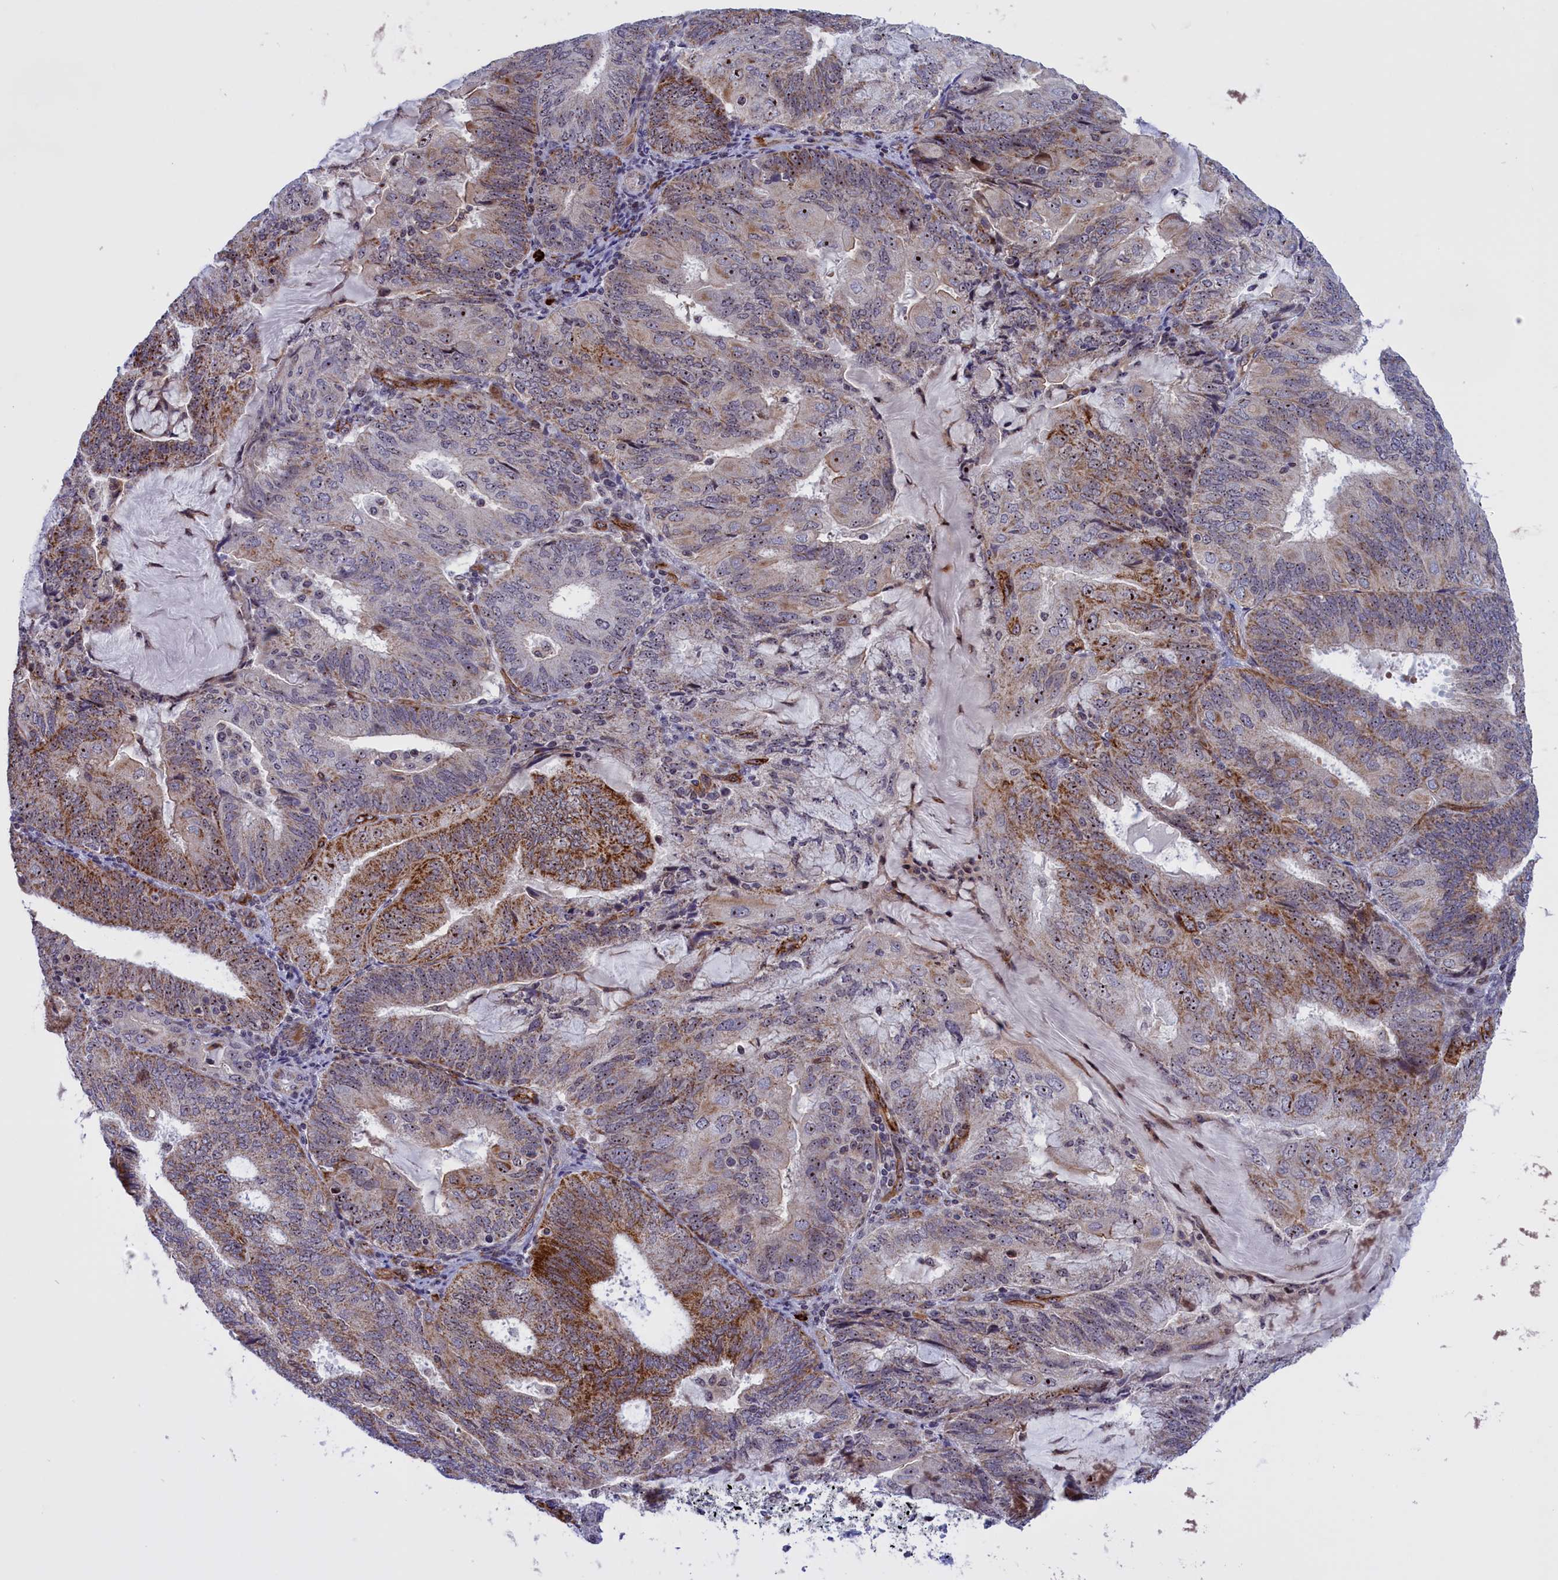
{"staining": {"intensity": "moderate", "quantity": "<25%", "location": "cytoplasmic/membranous"}, "tissue": "endometrial cancer", "cell_type": "Tumor cells", "image_type": "cancer", "snomed": [{"axis": "morphology", "description": "Adenocarcinoma, NOS"}, {"axis": "topography", "description": "Endometrium"}], "caption": "Brown immunohistochemical staining in adenocarcinoma (endometrial) reveals moderate cytoplasmic/membranous expression in about <25% of tumor cells. (brown staining indicates protein expression, while blue staining denotes nuclei).", "gene": "MPND", "patient": {"sex": "female", "age": 81}}